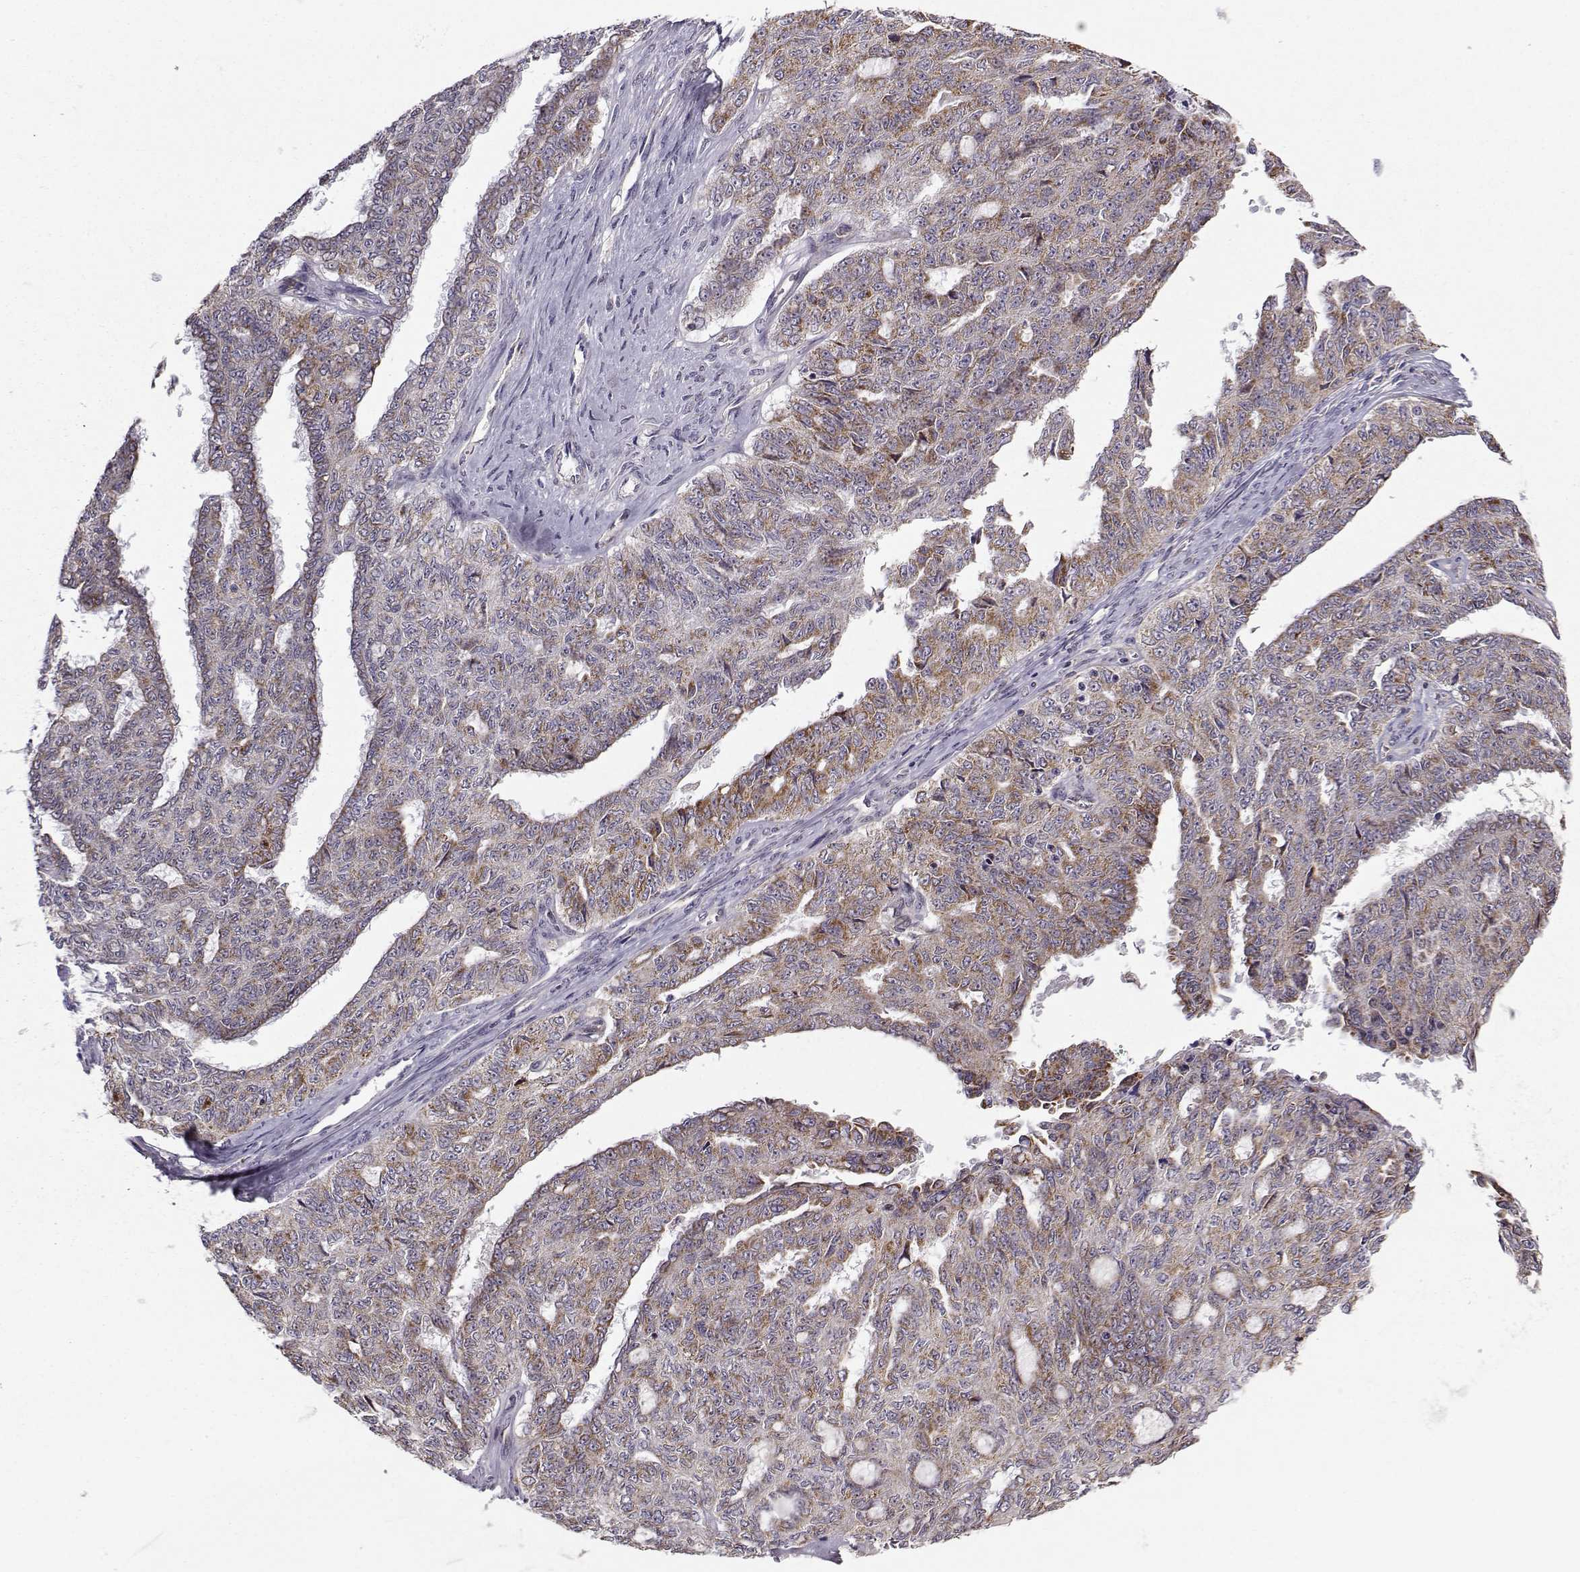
{"staining": {"intensity": "moderate", "quantity": "25%-75%", "location": "cytoplasmic/membranous"}, "tissue": "ovarian cancer", "cell_type": "Tumor cells", "image_type": "cancer", "snomed": [{"axis": "morphology", "description": "Cystadenocarcinoma, serous, NOS"}, {"axis": "topography", "description": "Ovary"}], "caption": "Moderate cytoplasmic/membranous protein expression is identified in about 25%-75% of tumor cells in serous cystadenocarcinoma (ovarian).", "gene": "NECAB3", "patient": {"sex": "female", "age": 71}}